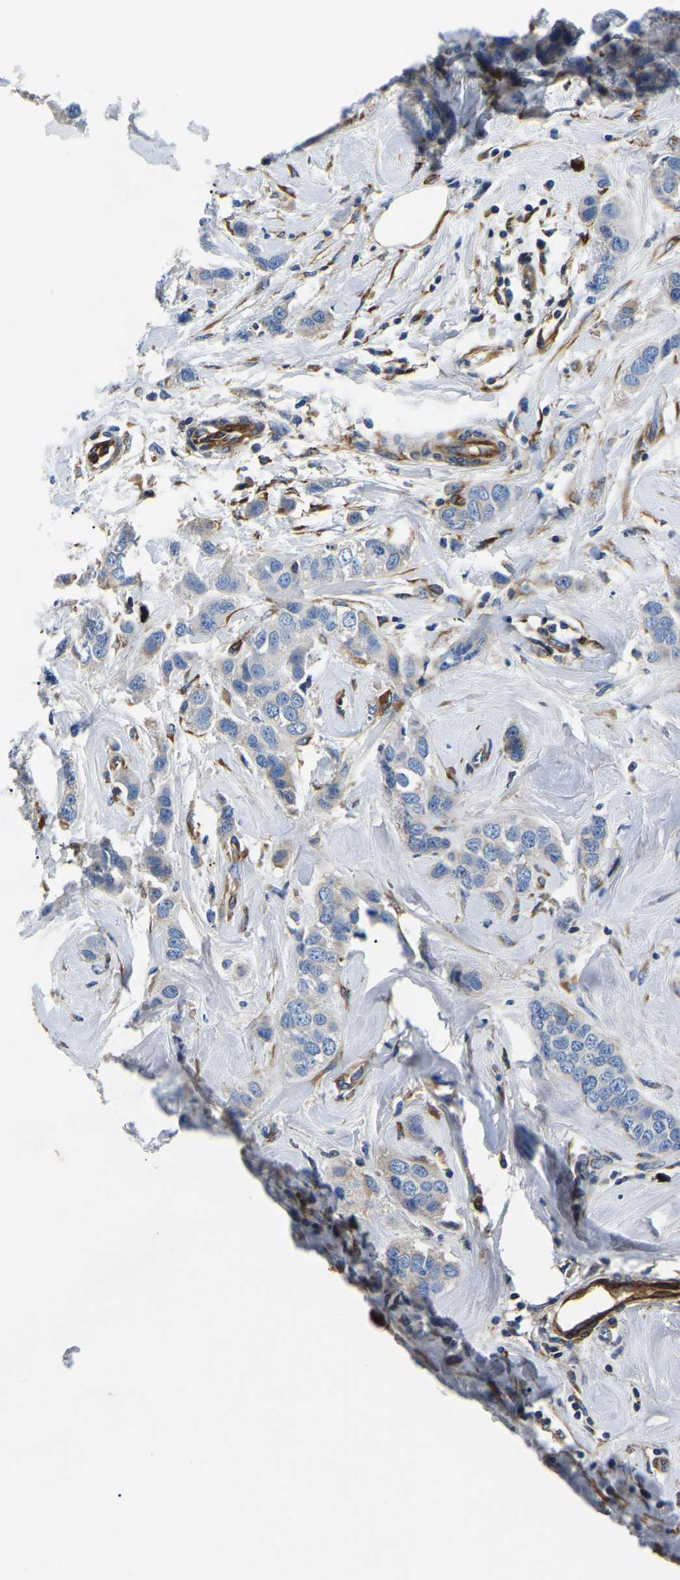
{"staining": {"intensity": "negative", "quantity": "none", "location": "none"}, "tissue": "breast cancer", "cell_type": "Tumor cells", "image_type": "cancer", "snomed": [{"axis": "morphology", "description": "Duct carcinoma"}, {"axis": "topography", "description": "Breast"}], "caption": "Protein analysis of breast cancer exhibits no significant staining in tumor cells.", "gene": "DUSP8", "patient": {"sex": "female", "age": 50}}